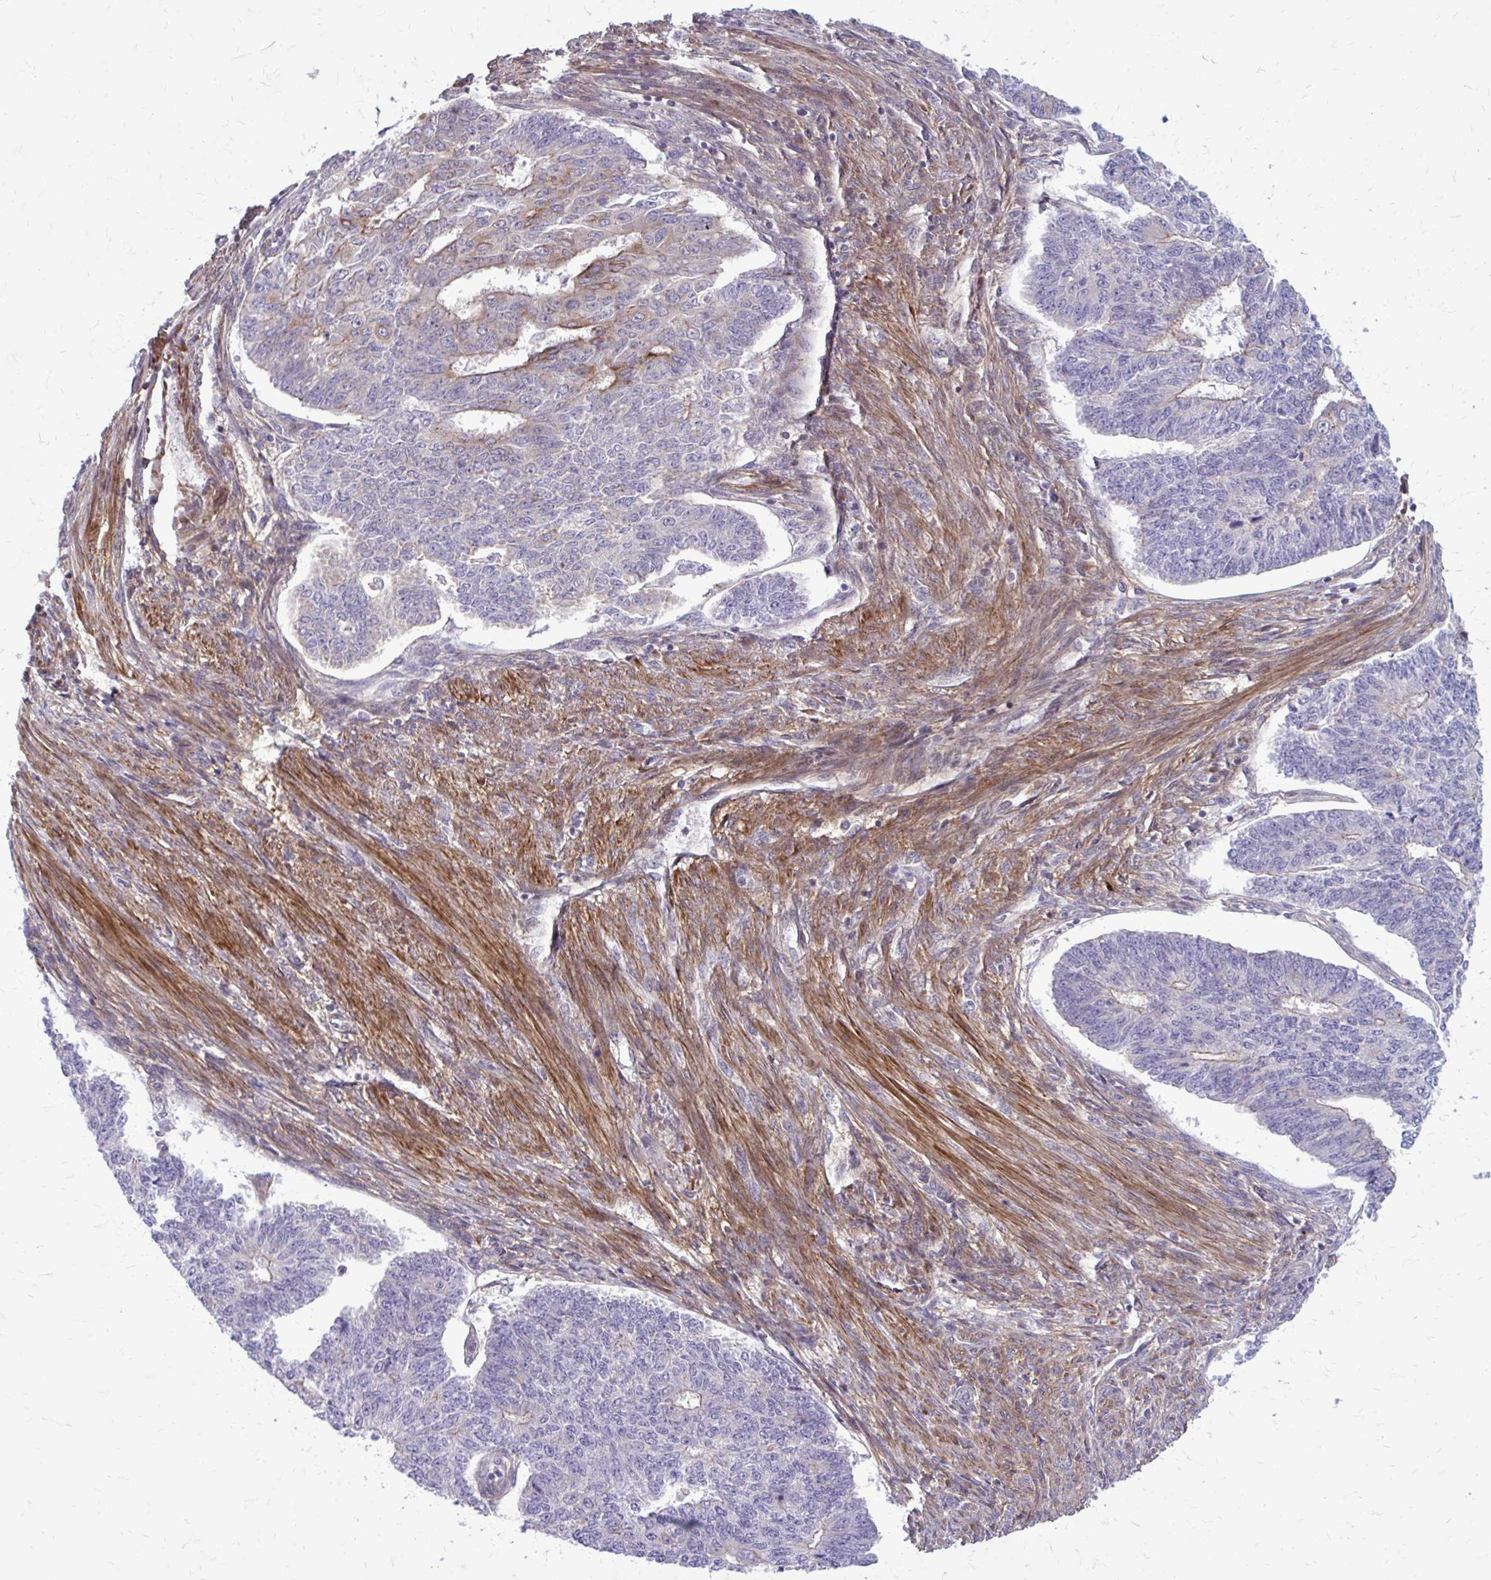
{"staining": {"intensity": "weak", "quantity": "<25%", "location": "cytoplasmic/membranous"}, "tissue": "endometrial cancer", "cell_type": "Tumor cells", "image_type": "cancer", "snomed": [{"axis": "morphology", "description": "Adenocarcinoma, NOS"}, {"axis": "topography", "description": "Endometrium"}], "caption": "High power microscopy photomicrograph of an immunohistochemistry (IHC) photomicrograph of adenocarcinoma (endometrial), revealing no significant expression in tumor cells. (Stains: DAB IHC with hematoxylin counter stain, Microscopy: brightfield microscopy at high magnification).", "gene": "FAP", "patient": {"sex": "female", "age": 32}}